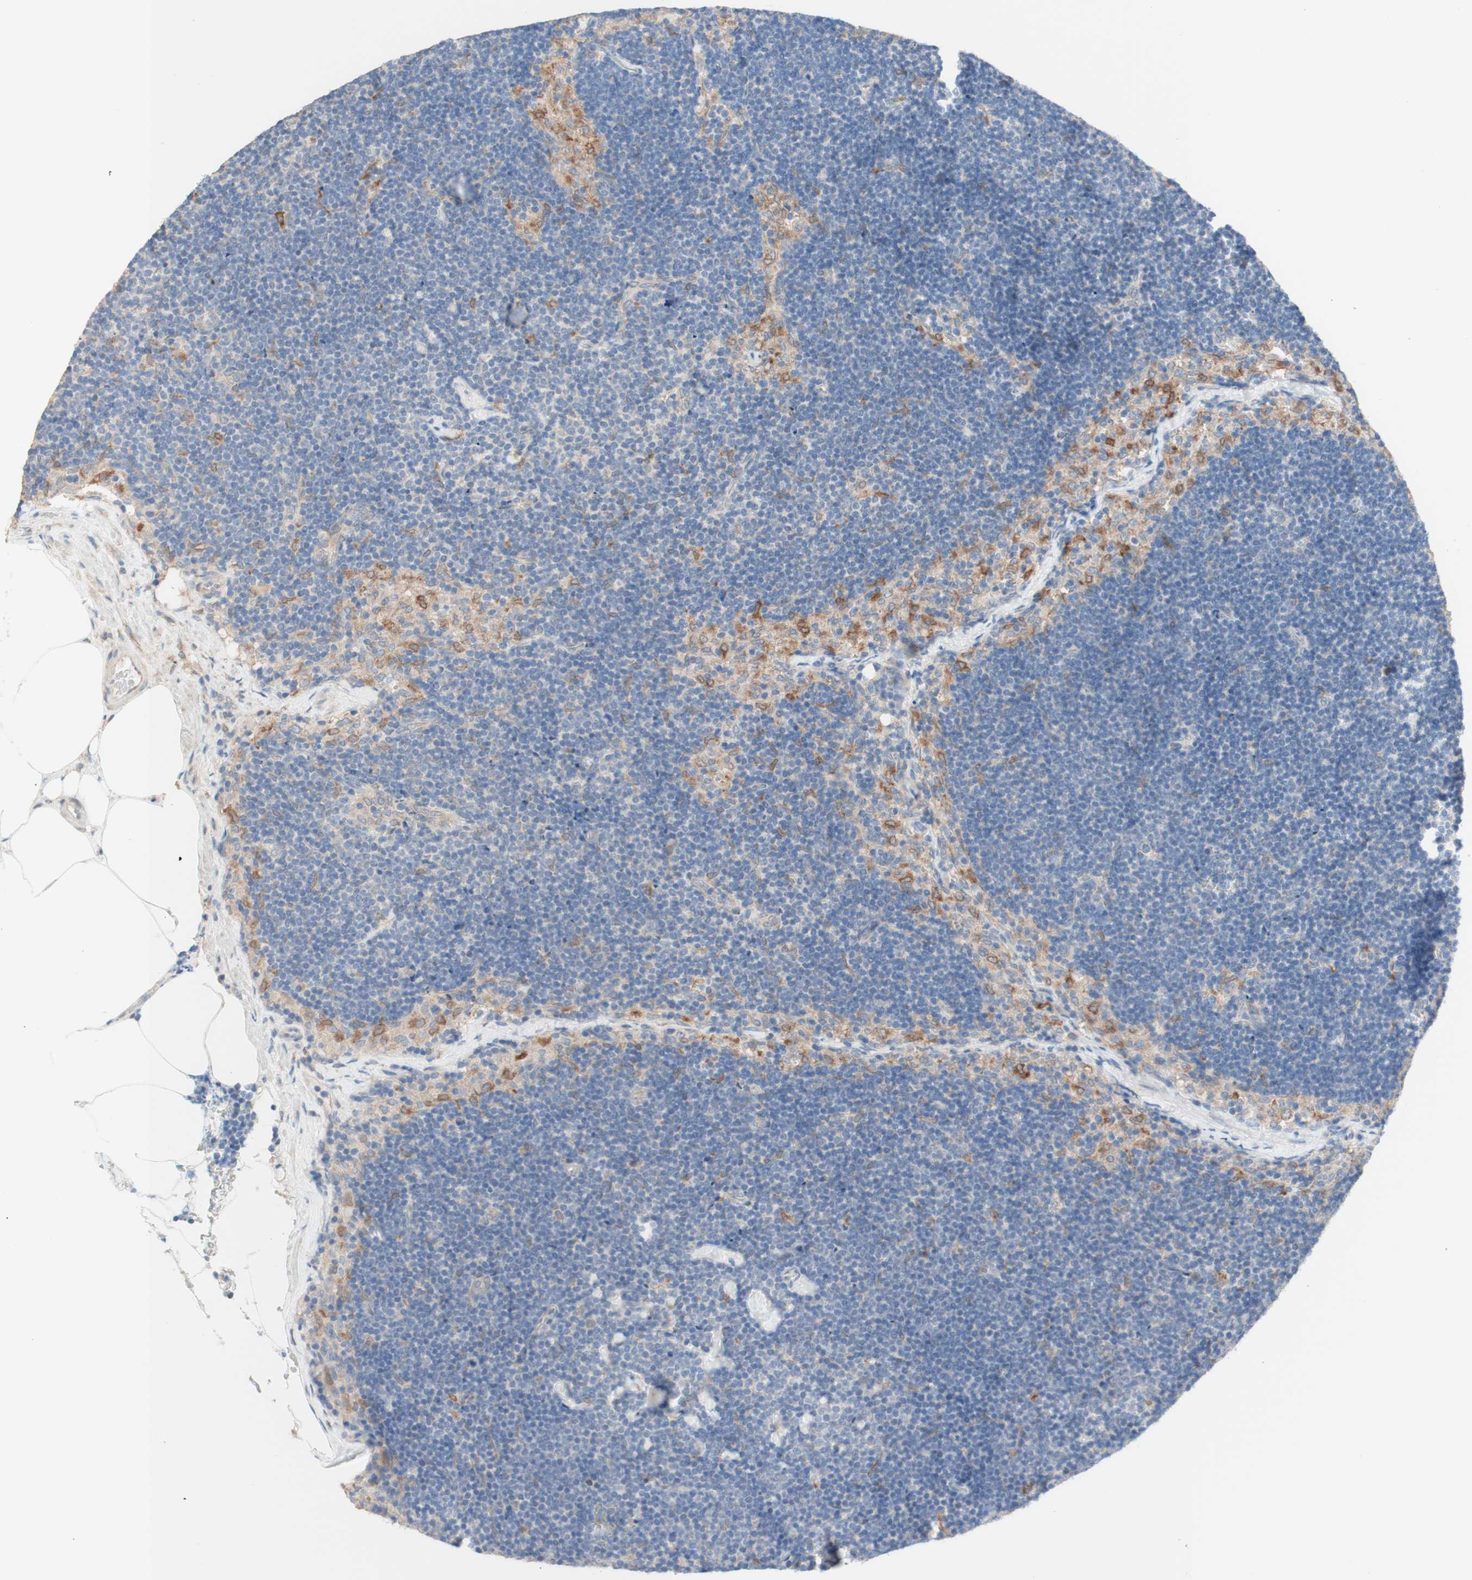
{"staining": {"intensity": "moderate", "quantity": "<25%", "location": "cytoplasmic/membranous"}, "tissue": "lymph node", "cell_type": "Germinal center cells", "image_type": "normal", "snomed": [{"axis": "morphology", "description": "Normal tissue, NOS"}, {"axis": "topography", "description": "Lymph node"}], "caption": "The image shows a brown stain indicating the presence of a protein in the cytoplasmic/membranous of germinal center cells in lymph node.", "gene": "COMT", "patient": {"sex": "male", "age": 63}}